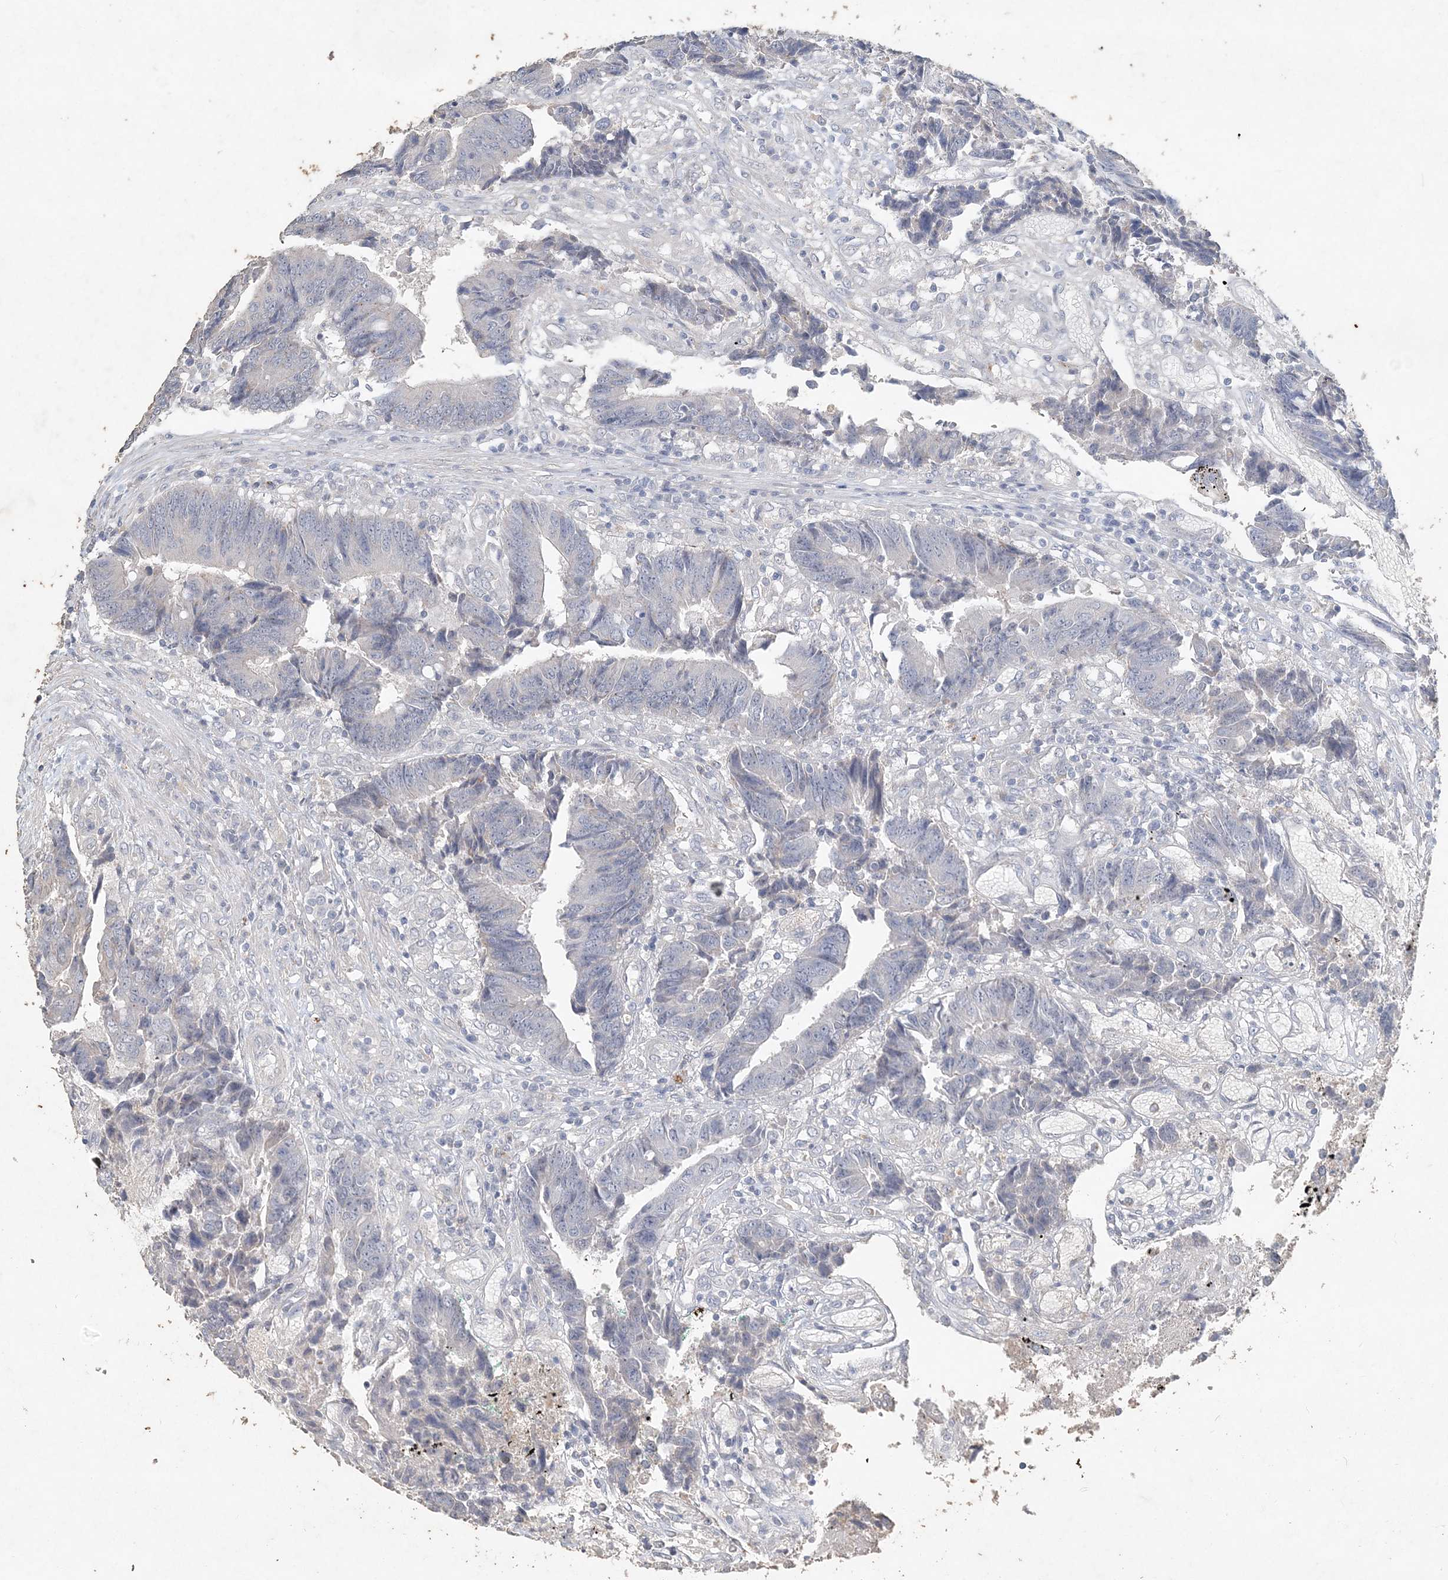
{"staining": {"intensity": "negative", "quantity": "none", "location": "none"}, "tissue": "colorectal cancer", "cell_type": "Tumor cells", "image_type": "cancer", "snomed": [{"axis": "morphology", "description": "Adenocarcinoma, NOS"}, {"axis": "topography", "description": "Rectum"}], "caption": "The histopathology image displays no significant positivity in tumor cells of colorectal cancer (adenocarcinoma). (Stains: DAB (3,3'-diaminobenzidine) immunohistochemistry with hematoxylin counter stain, Microscopy: brightfield microscopy at high magnification).", "gene": "DNAH5", "patient": {"sex": "male", "age": 84}}